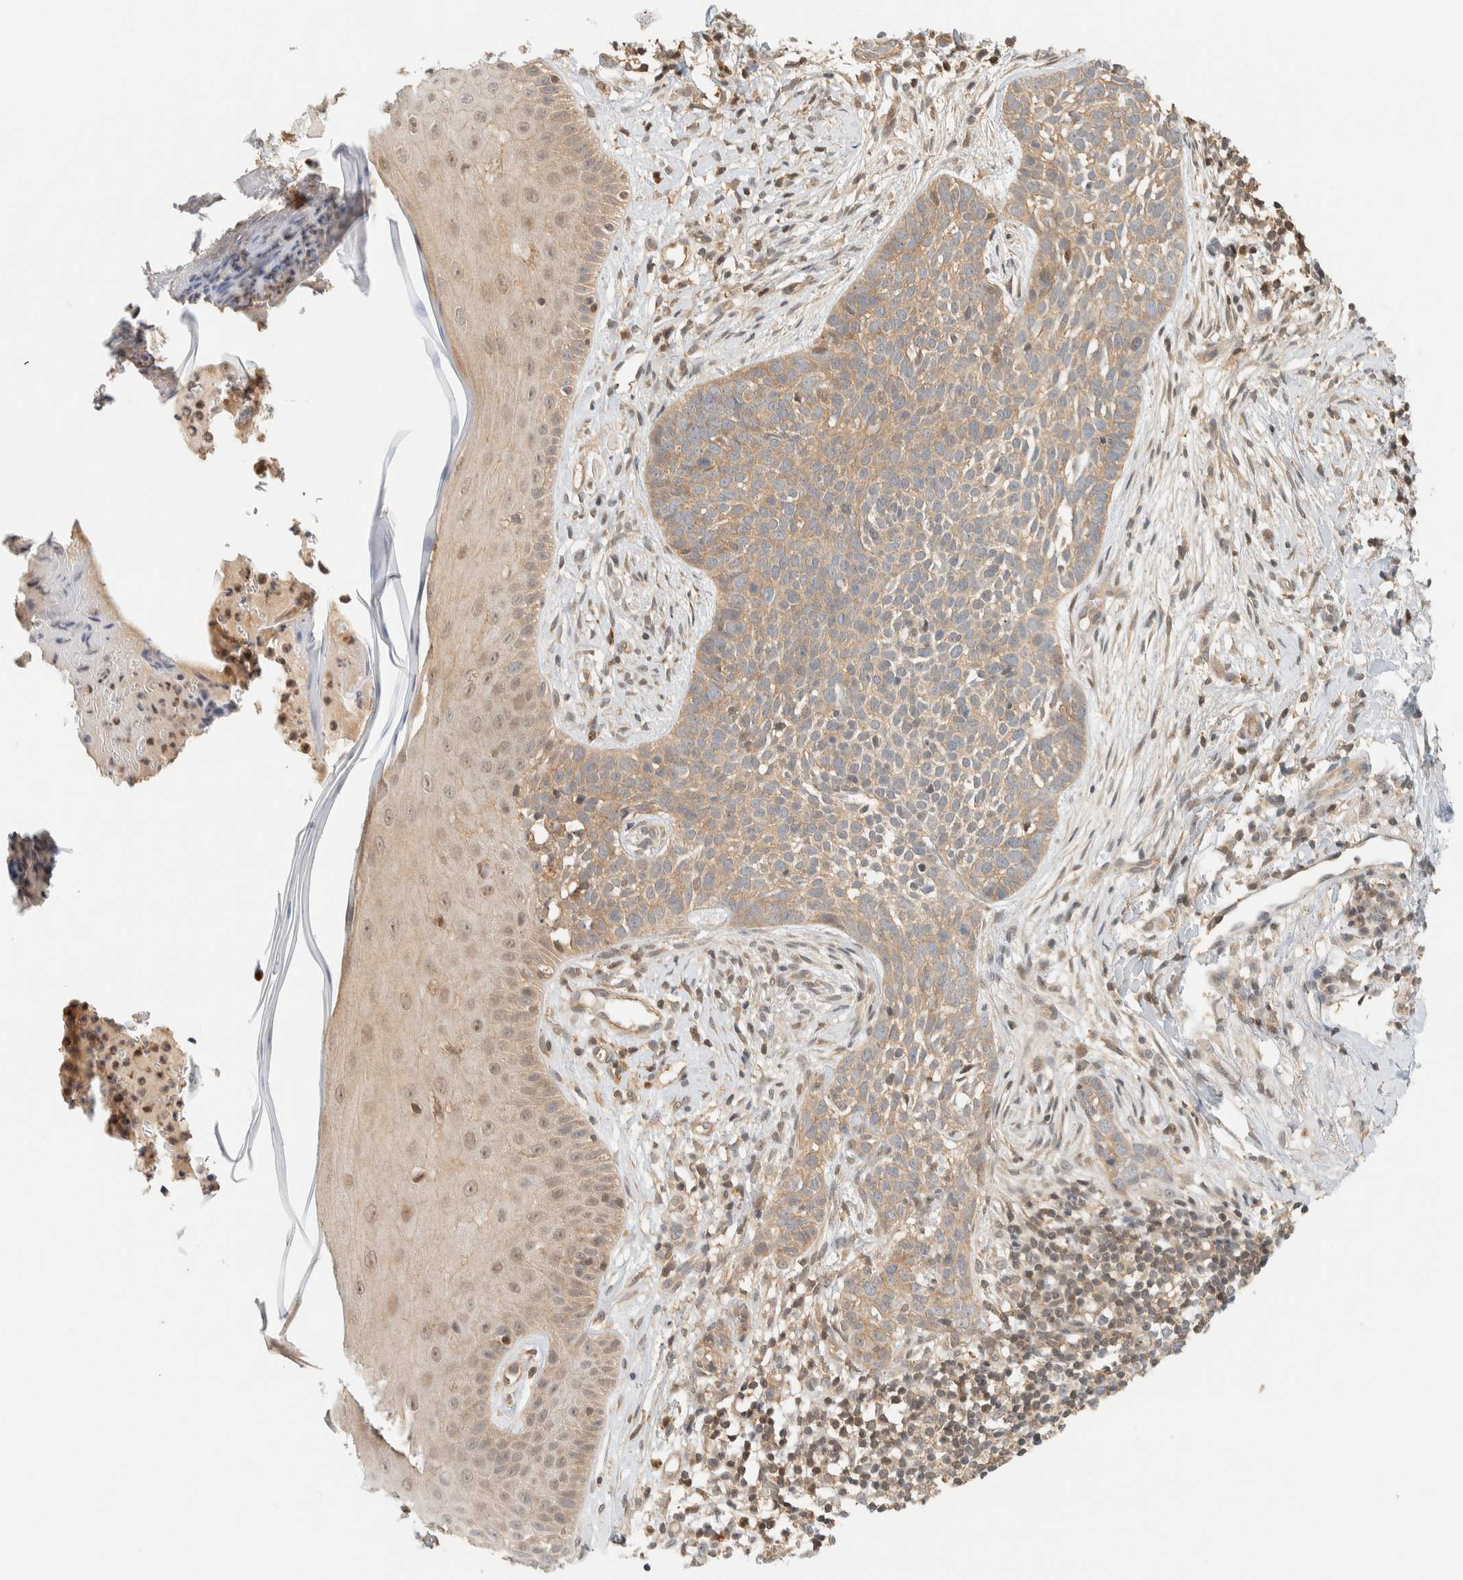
{"staining": {"intensity": "weak", "quantity": ">75%", "location": "cytoplasmic/membranous"}, "tissue": "skin cancer", "cell_type": "Tumor cells", "image_type": "cancer", "snomed": [{"axis": "morphology", "description": "Normal tissue, NOS"}, {"axis": "morphology", "description": "Basal cell carcinoma"}, {"axis": "topography", "description": "Skin"}], "caption": "Immunohistochemistry photomicrograph of skin cancer (basal cell carcinoma) stained for a protein (brown), which reveals low levels of weak cytoplasmic/membranous positivity in about >75% of tumor cells.", "gene": "ARFGEF1", "patient": {"sex": "male", "age": 67}}